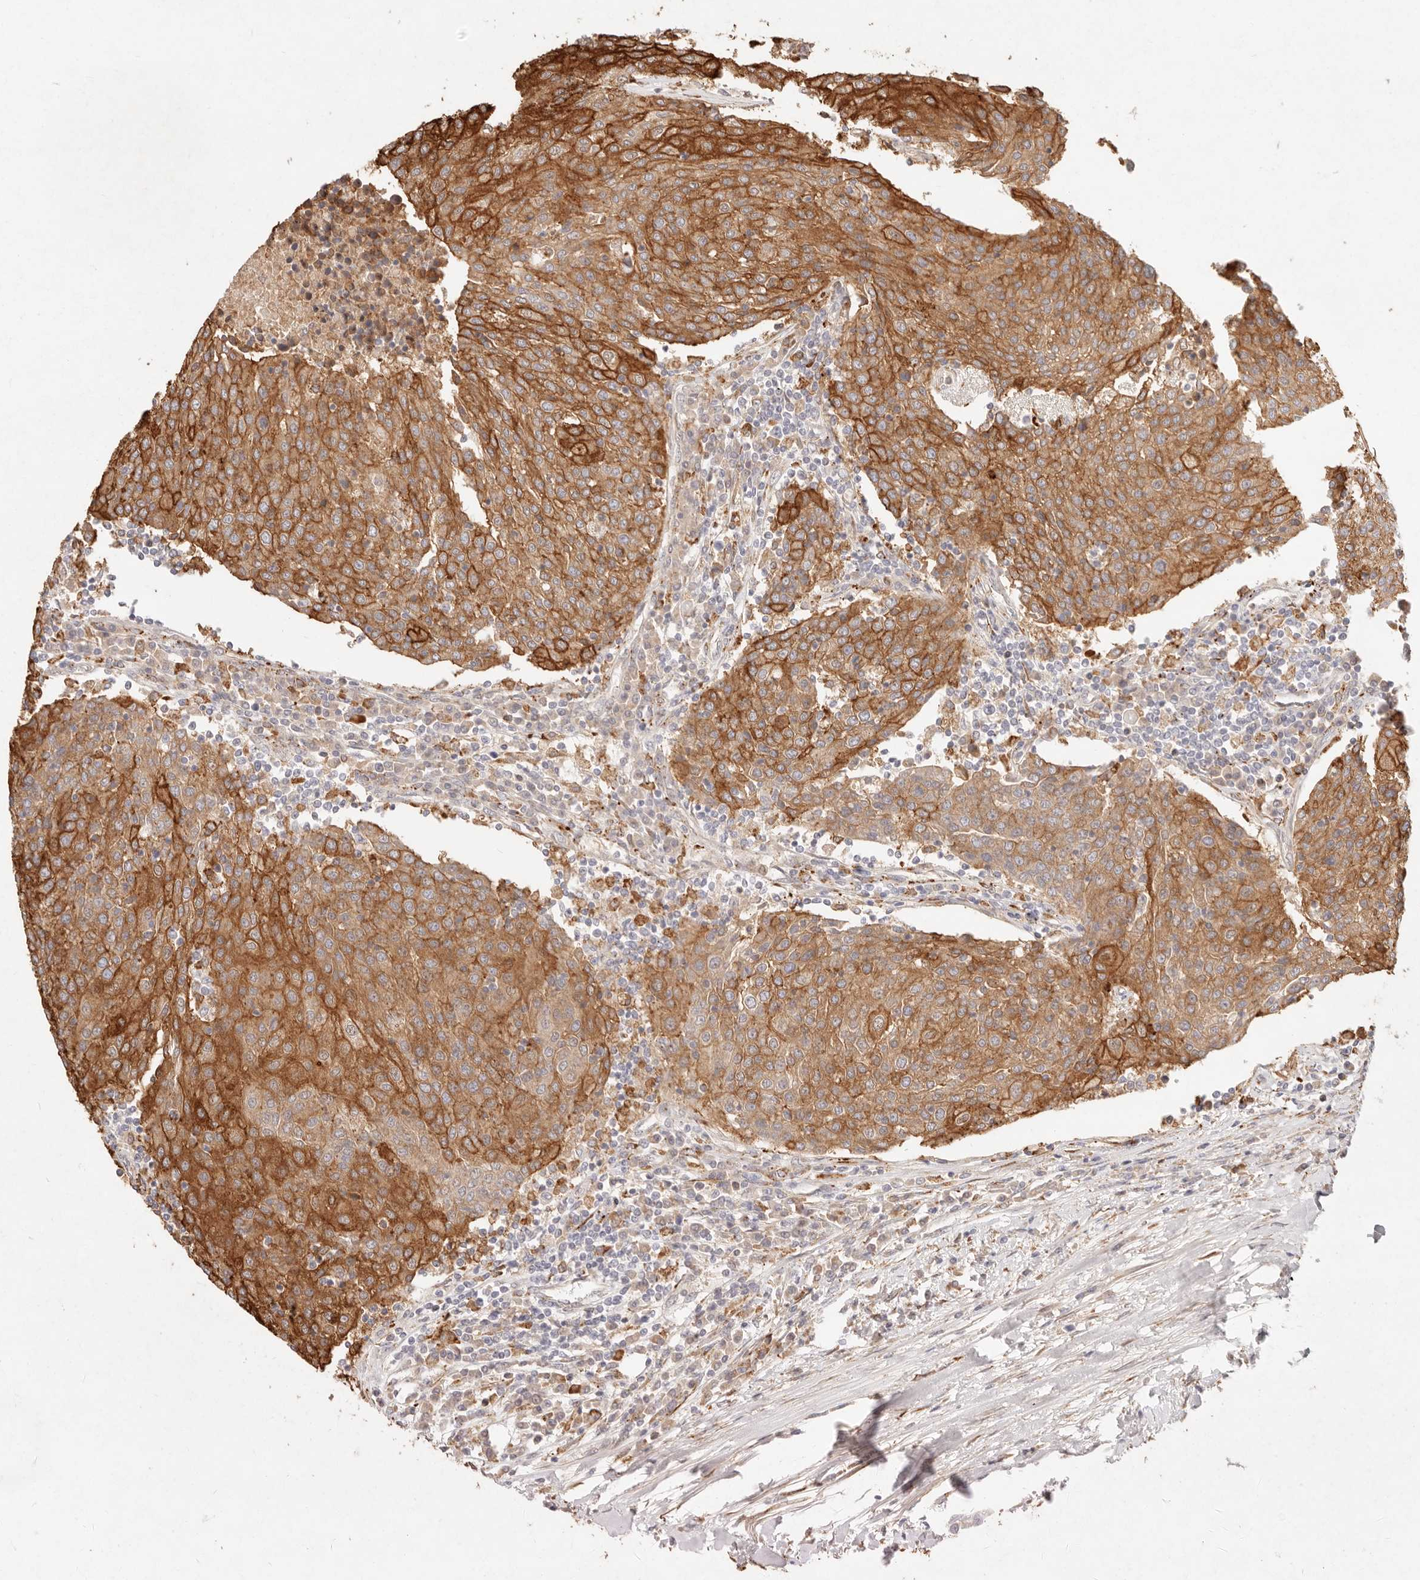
{"staining": {"intensity": "strong", "quantity": ">75%", "location": "cytoplasmic/membranous"}, "tissue": "urothelial cancer", "cell_type": "Tumor cells", "image_type": "cancer", "snomed": [{"axis": "morphology", "description": "Urothelial carcinoma, High grade"}, {"axis": "topography", "description": "Urinary bladder"}], "caption": "The micrograph displays staining of urothelial cancer, revealing strong cytoplasmic/membranous protein staining (brown color) within tumor cells.", "gene": "C1orf127", "patient": {"sex": "female", "age": 85}}